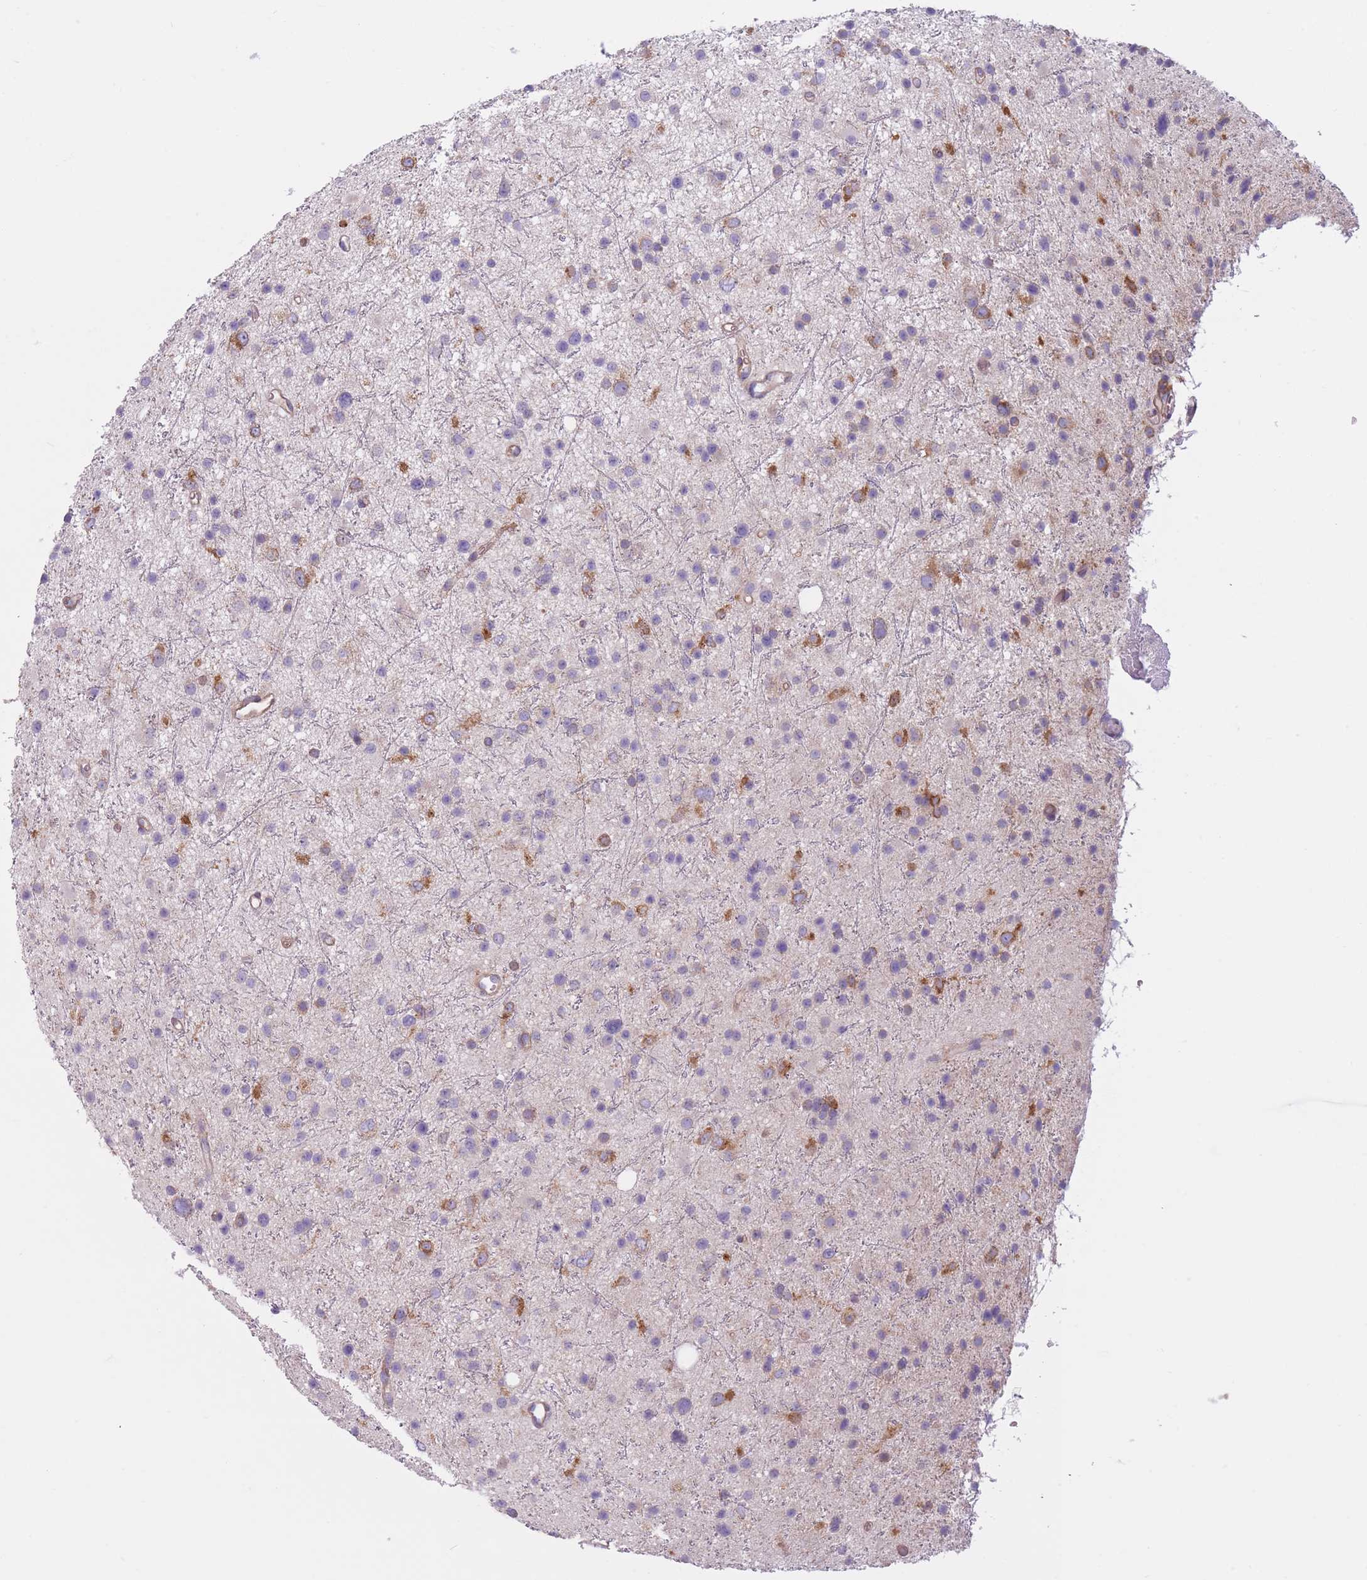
{"staining": {"intensity": "moderate", "quantity": "<25%", "location": "cytoplasmic/membranous"}, "tissue": "glioma", "cell_type": "Tumor cells", "image_type": "cancer", "snomed": [{"axis": "morphology", "description": "Glioma, malignant, Low grade"}, {"axis": "topography", "description": "Cerebral cortex"}], "caption": "Human malignant glioma (low-grade) stained for a protein (brown) demonstrates moderate cytoplasmic/membranous positive expression in about <25% of tumor cells.", "gene": "SERPINB3", "patient": {"sex": "female", "age": 39}}